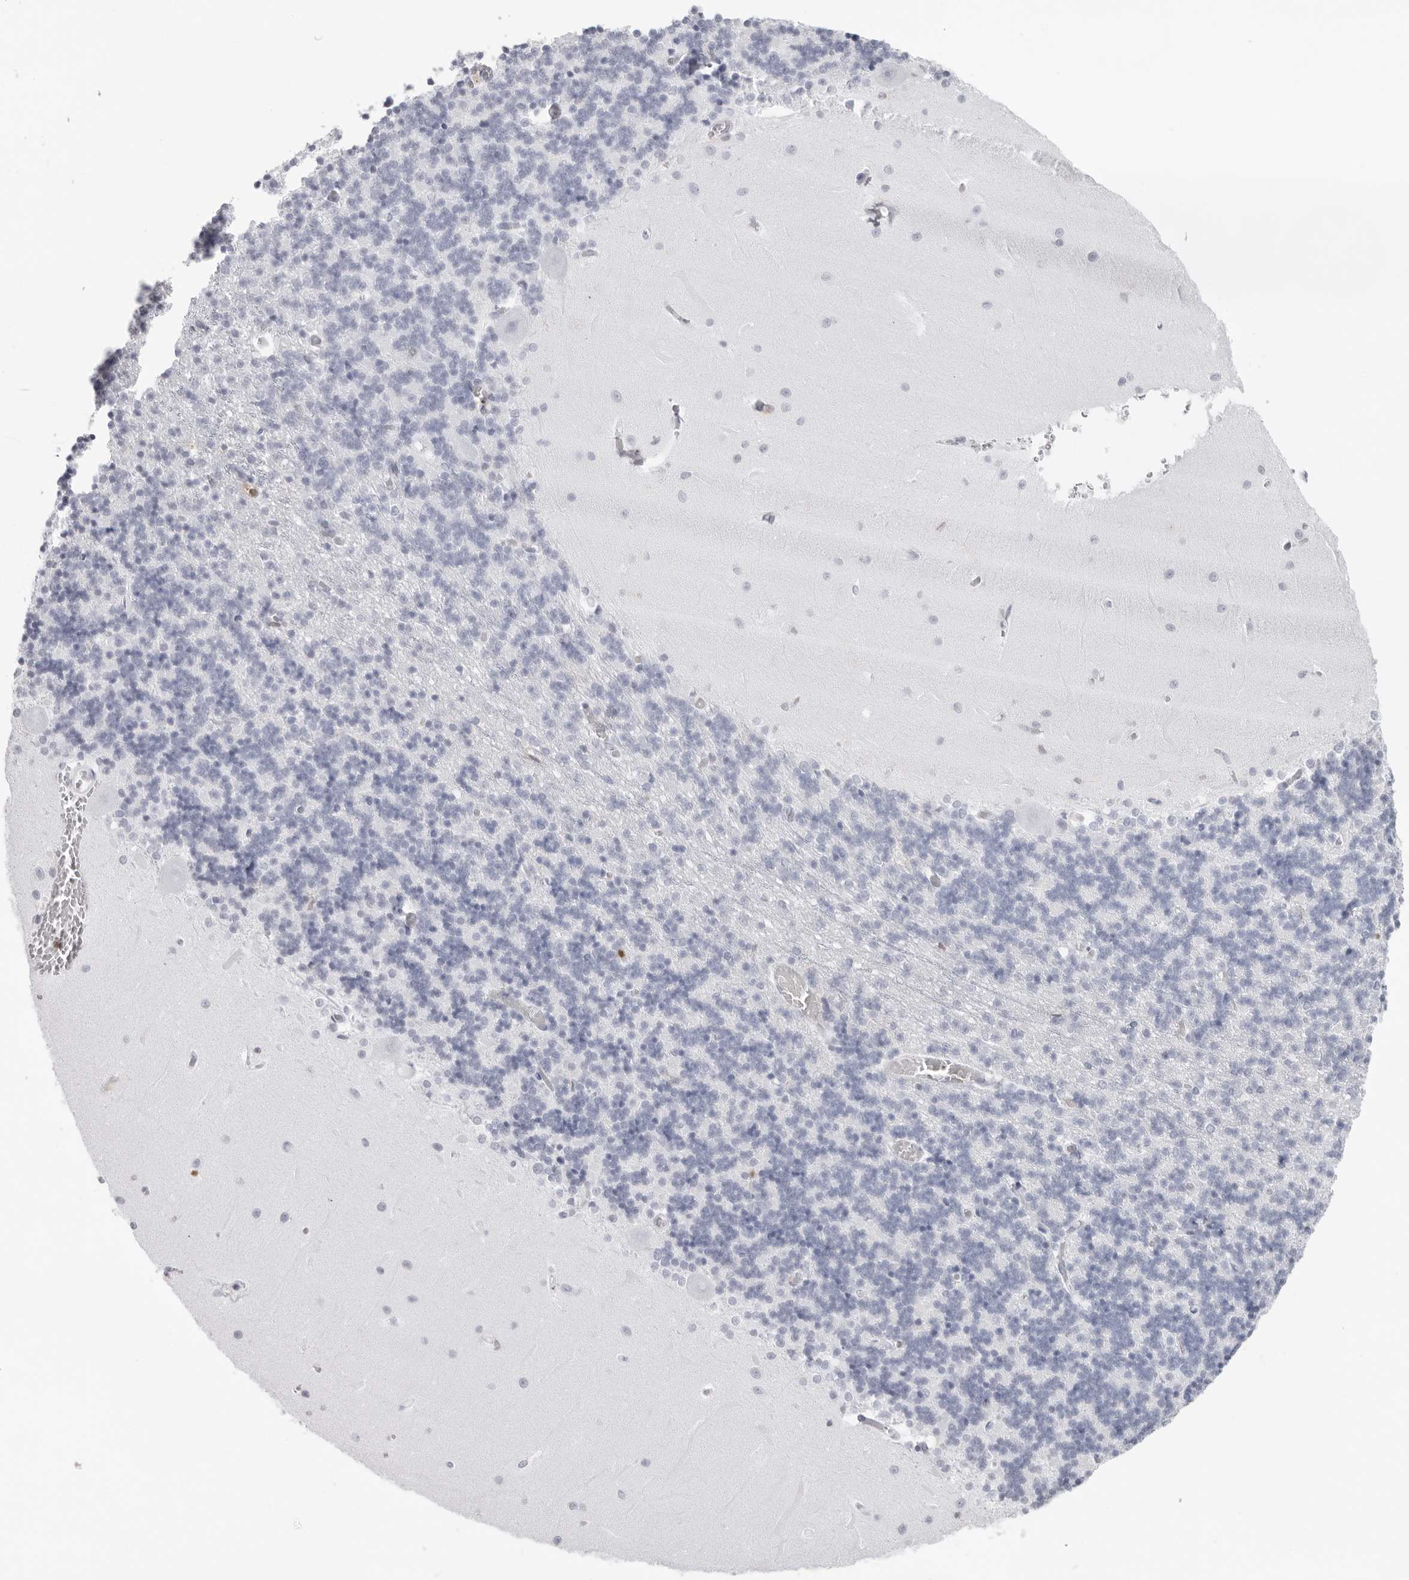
{"staining": {"intensity": "negative", "quantity": "none", "location": "none"}, "tissue": "cerebellum", "cell_type": "Cells in granular layer", "image_type": "normal", "snomed": [{"axis": "morphology", "description": "Normal tissue, NOS"}, {"axis": "topography", "description": "Cerebellum"}], "caption": "Immunohistochemical staining of benign human cerebellum exhibits no significant expression in cells in granular layer.", "gene": "FMNL1", "patient": {"sex": "male", "age": 37}}